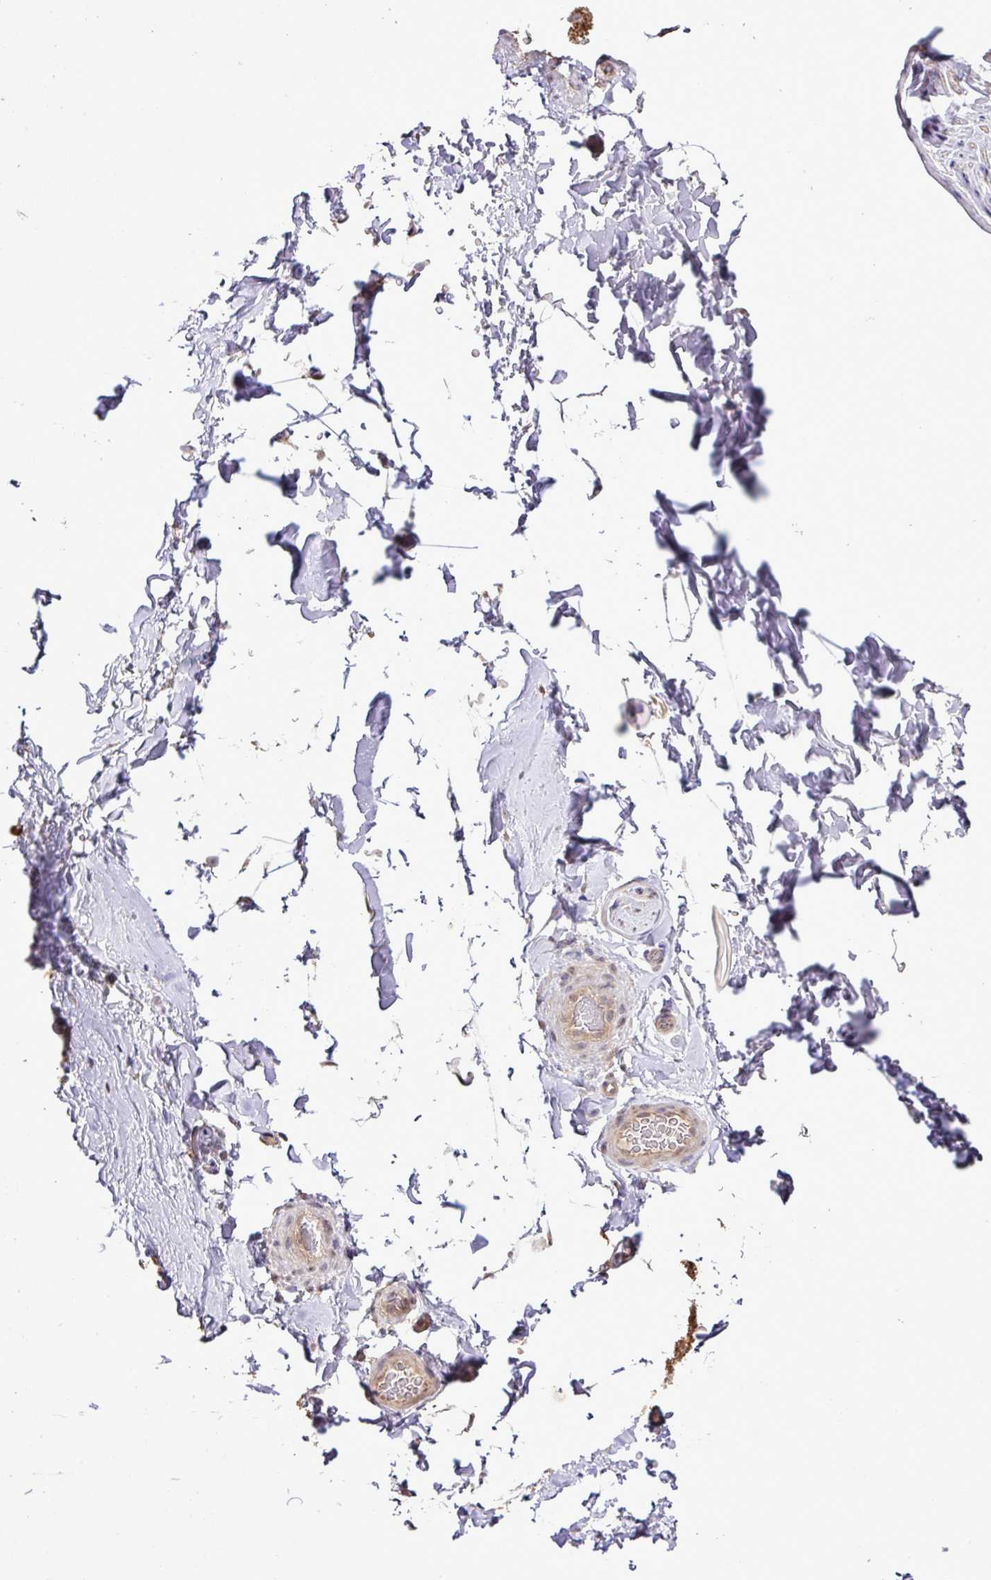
{"staining": {"intensity": "negative", "quantity": "none", "location": "none"}, "tissue": "adipose tissue", "cell_type": "Adipocytes", "image_type": "normal", "snomed": [{"axis": "morphology", "description": "Normal tissue, NOS"}, {"axis": "topography", "description": "Vascular tissue"}, {"axis": "topography", "description": "Peripheral nerve tissue"}], "caption": "Image shows no significant protein staining in adipocytes of unremarkable adipose tissue.", "gene": "TMEM107", "patient": {"sex": "male", "age": 41}}